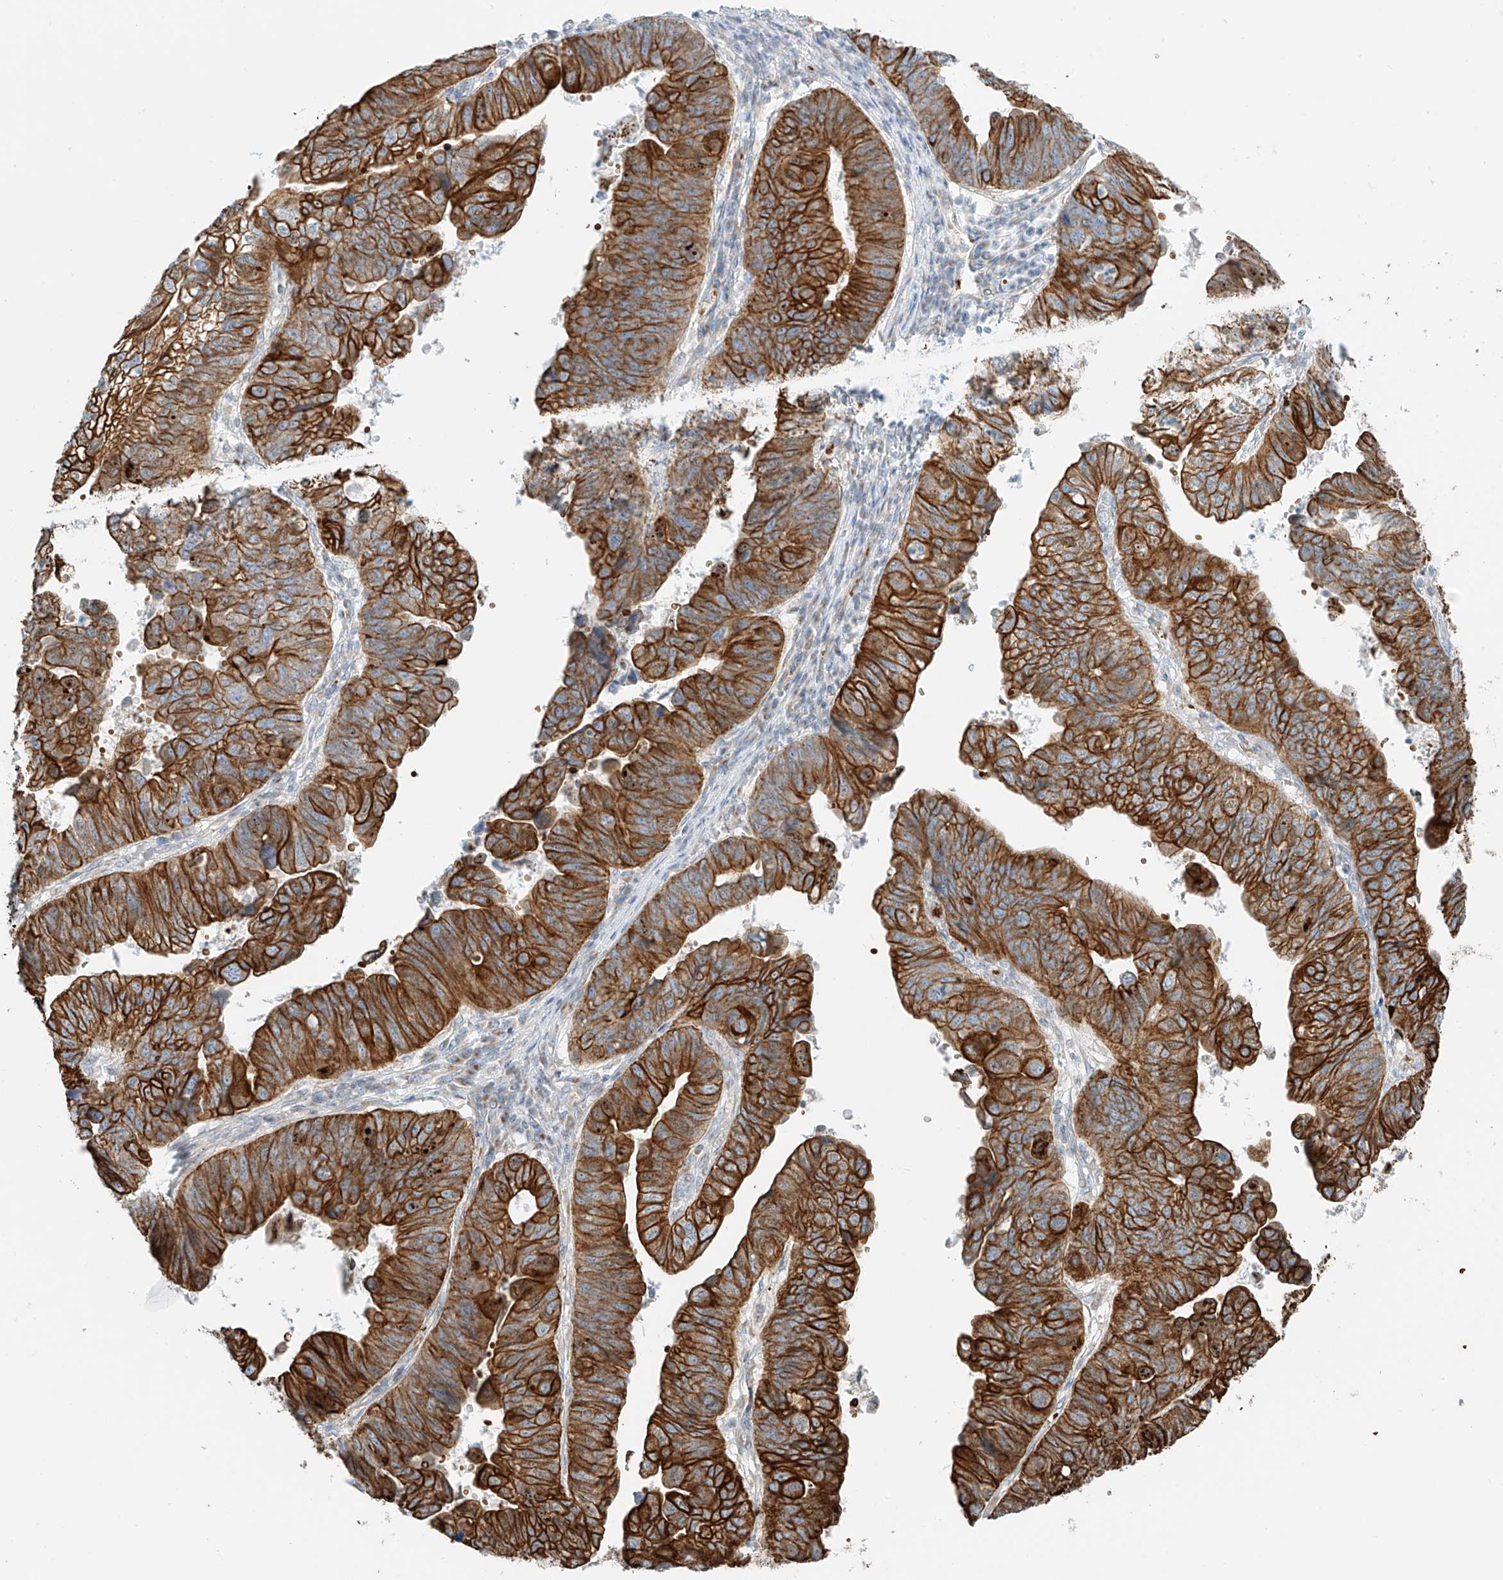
{"staining": {"intensity": "strong", "quantity": ">75%", "location": "cytoplasmic/membranous"}, "tissue": "stomach cancer", "cell_type": "Tumor cells", "image_type": "cancer", "snomed": [{"axis": "morphology", "description": "Adenocarcinoma, NOS"}, {"axis": "topography", "description": "Stomach"}], "caption": "A brown stain highlights strong cytoplasmic/membranous staining of a protein in human stomach cancer (adenocarcinoma) tumor cells. Using DAB (3,3'-diaminobenzidine) (brown) and hematoxylin (blue) stains, captured at high magnification using brightfield microscopy.", "gene": "EIPR1", "patient": {"sex": "male", "age": 59}}